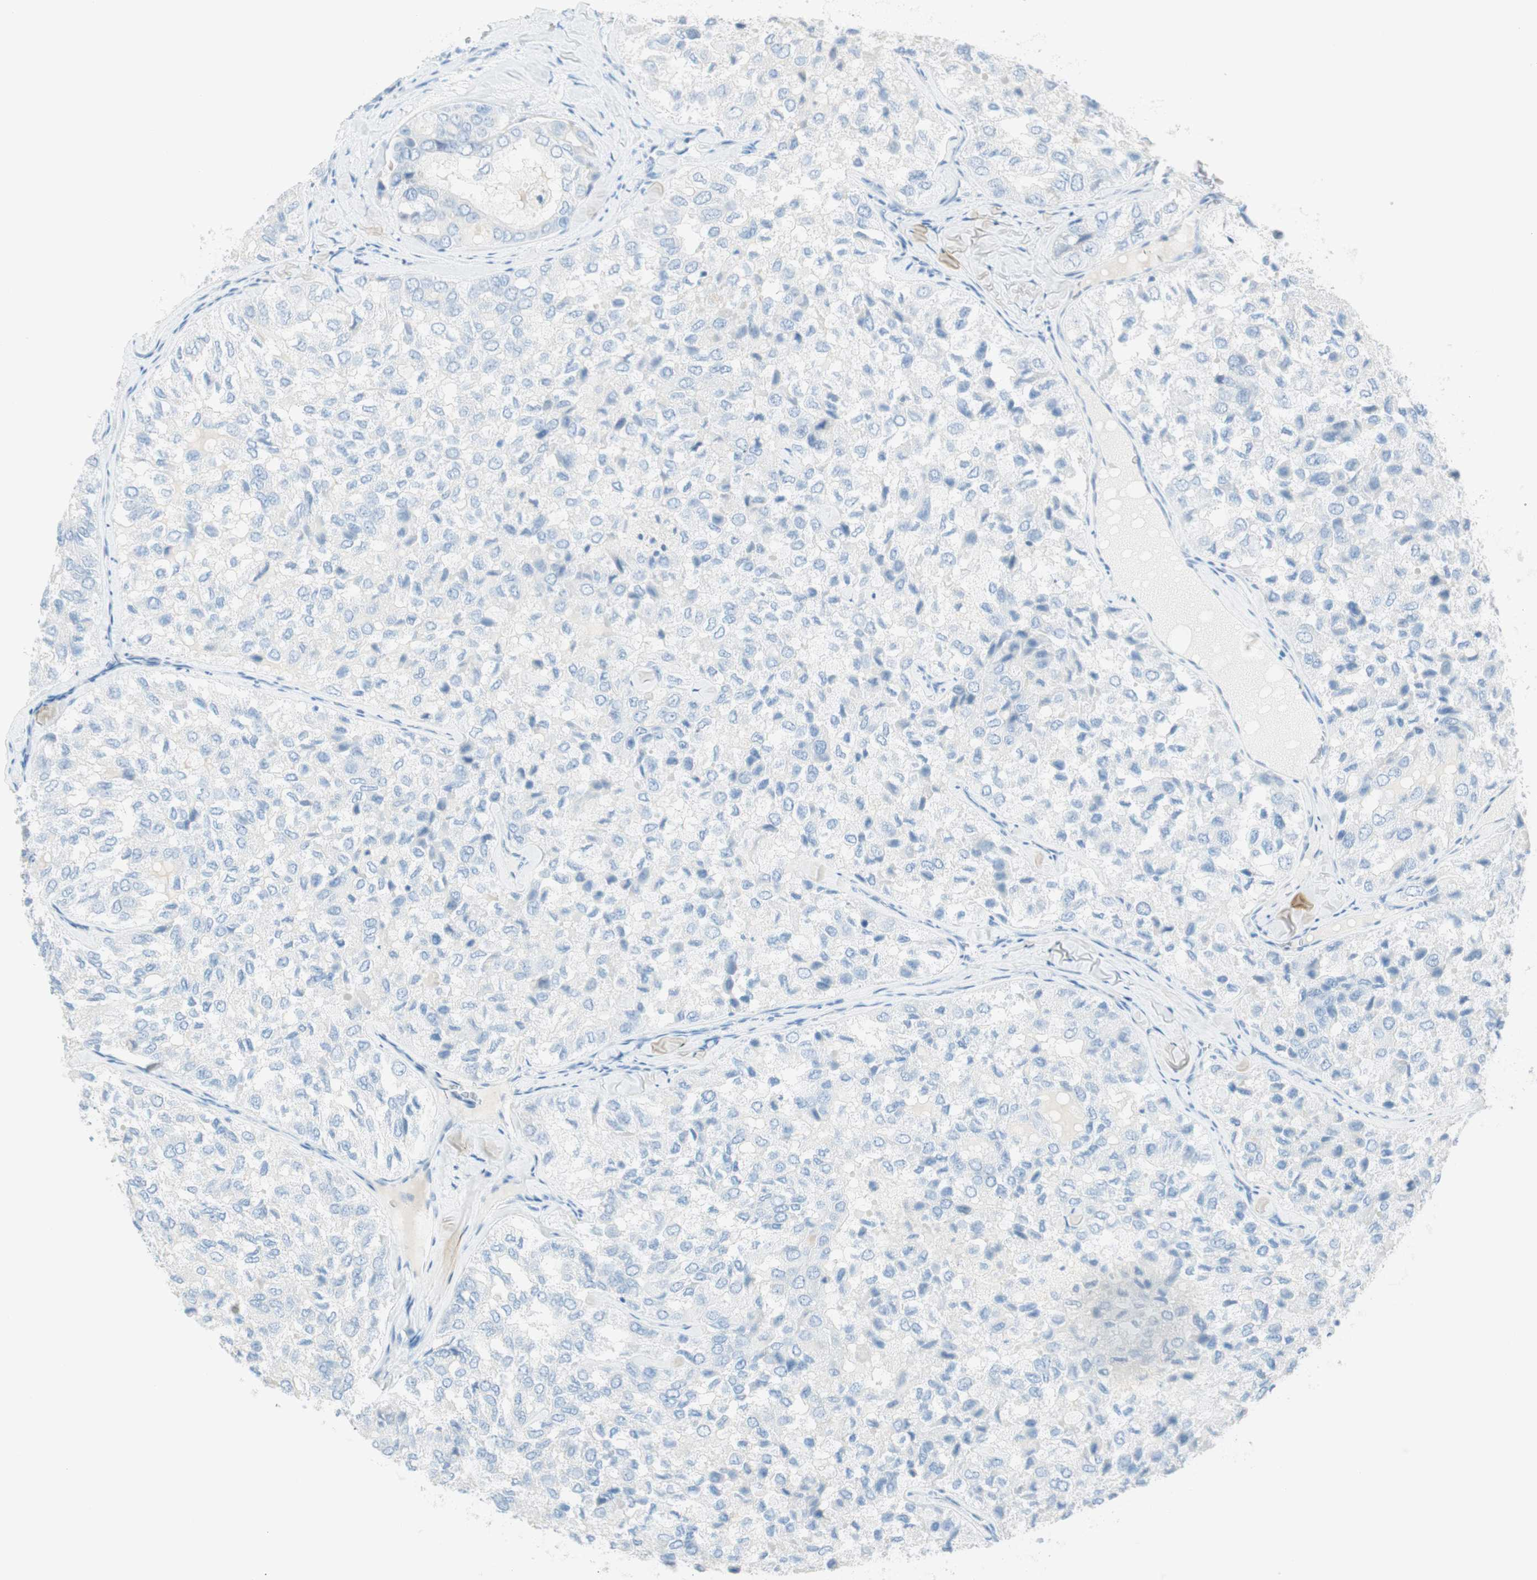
{"staining": {"intensity": "negative", "quantity": "none", "location": "none"}, "tissue": "thyroid cancer", "cell_type": "Tumor cells", "image_type": "cancer", "snomed": [{"axis": "morphology", "description": "Follicular adenoma carcinoma, NOS"}, {"axis": "topography", "description": "Thyroid gland"}], "caption": "Thyroid follicular adenoma carcinoma was stained to show a protein in brown. There is no significant staining in tumor cells.", "gene": "TNFRSF13C", "patient": {"sex": "male", "age": 75}}